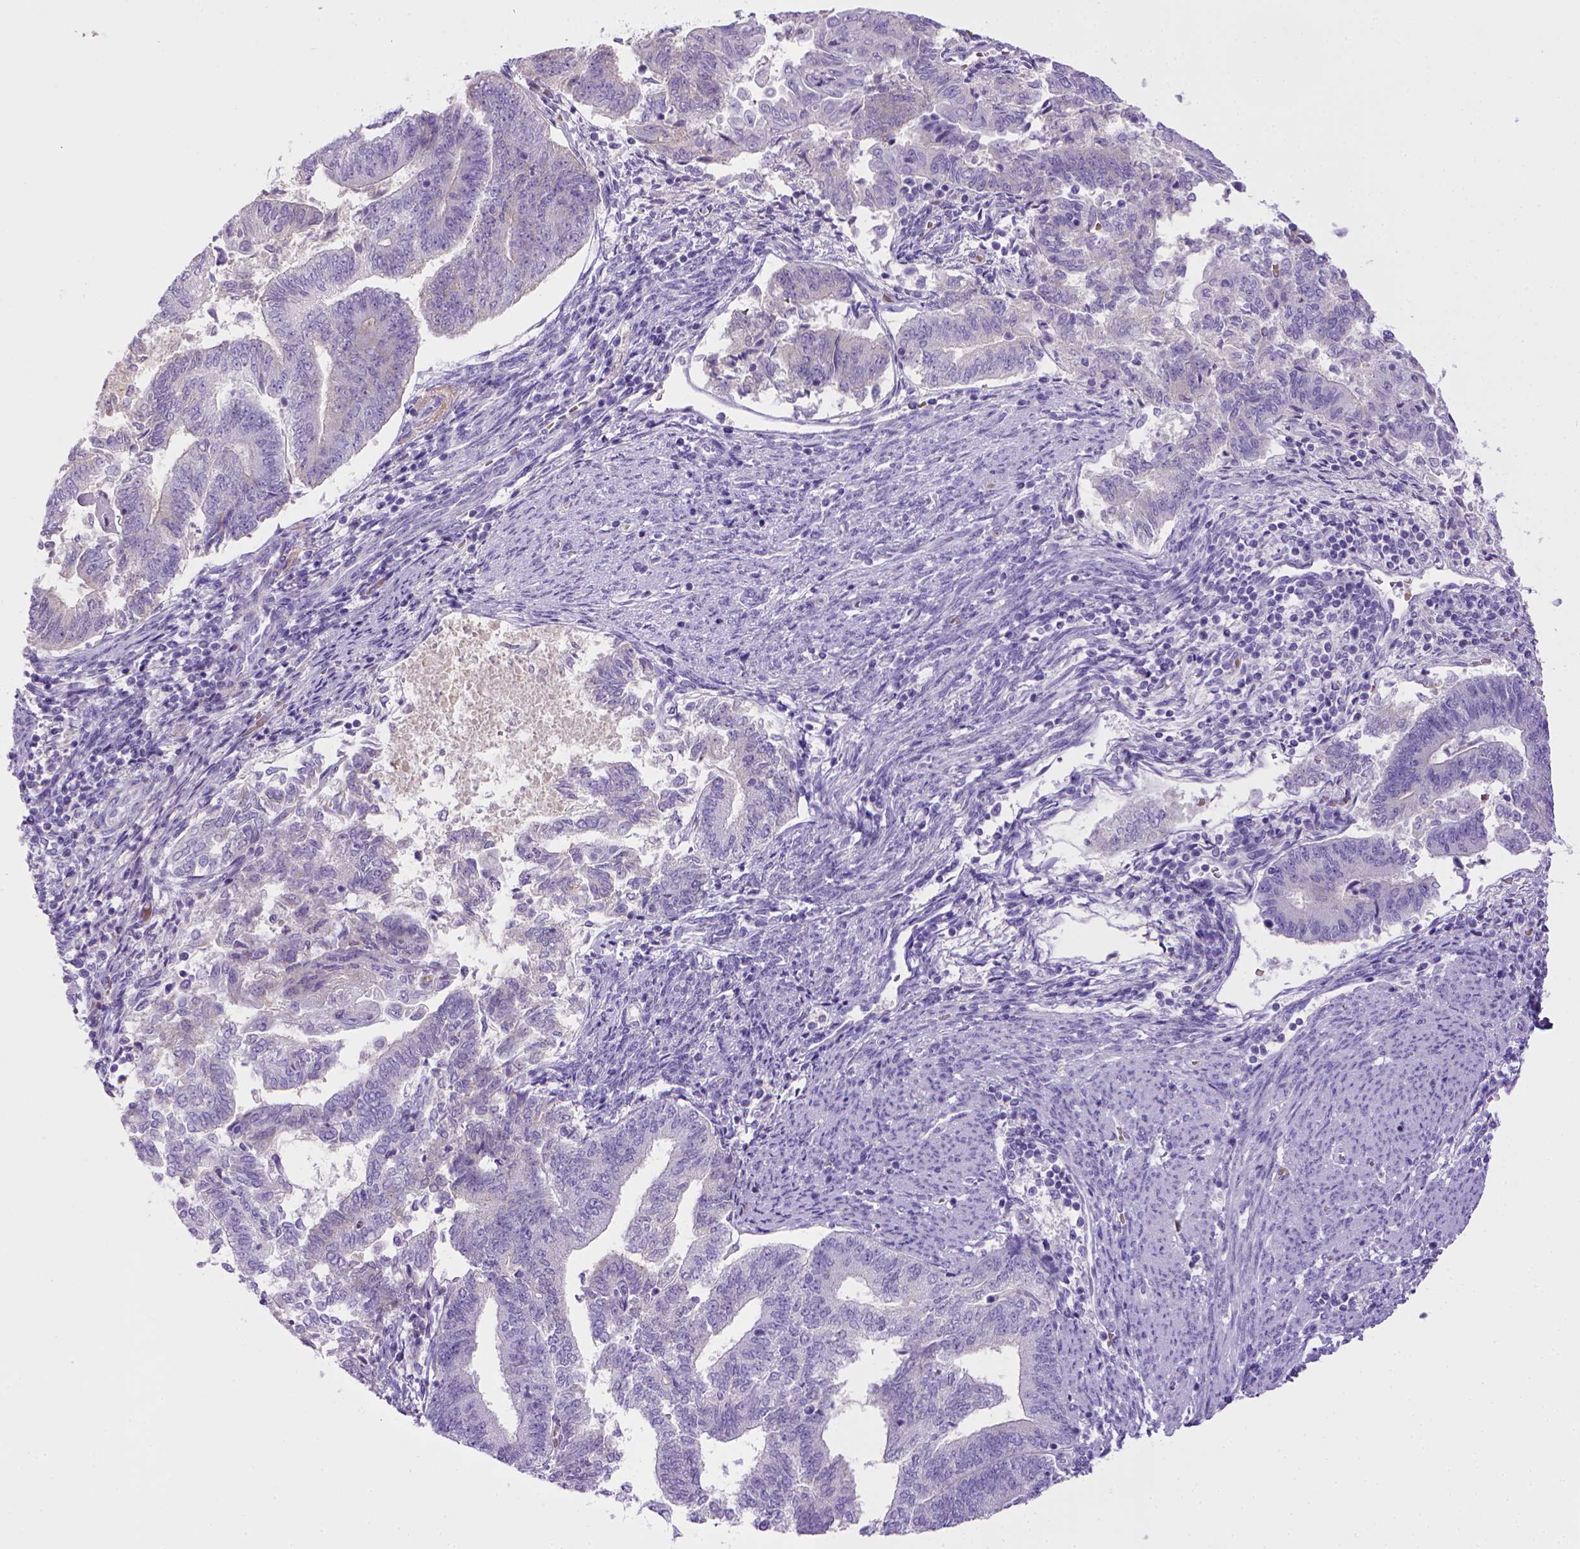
{"staining": {"intensity": "negative", "quantity": "none", "location": "none"}, "tissue": "endometrial cancer", "cell_type": "Tumor cells", "image_type": "cancer", "snomed": [{"axis": "morphology", "description": "Adenocarcinoma, NOS"}, {"axis": "topography", "description": "Endometrium"}], "caption": "Immunohistochemistry micrograph of neoplastic tissue: human endometrial adenocarcinoma stained with DAB reveals no significant protein expression in tumor cells.", "gene": "BAAT", "patient": {"sex": "female", "age": 65}}